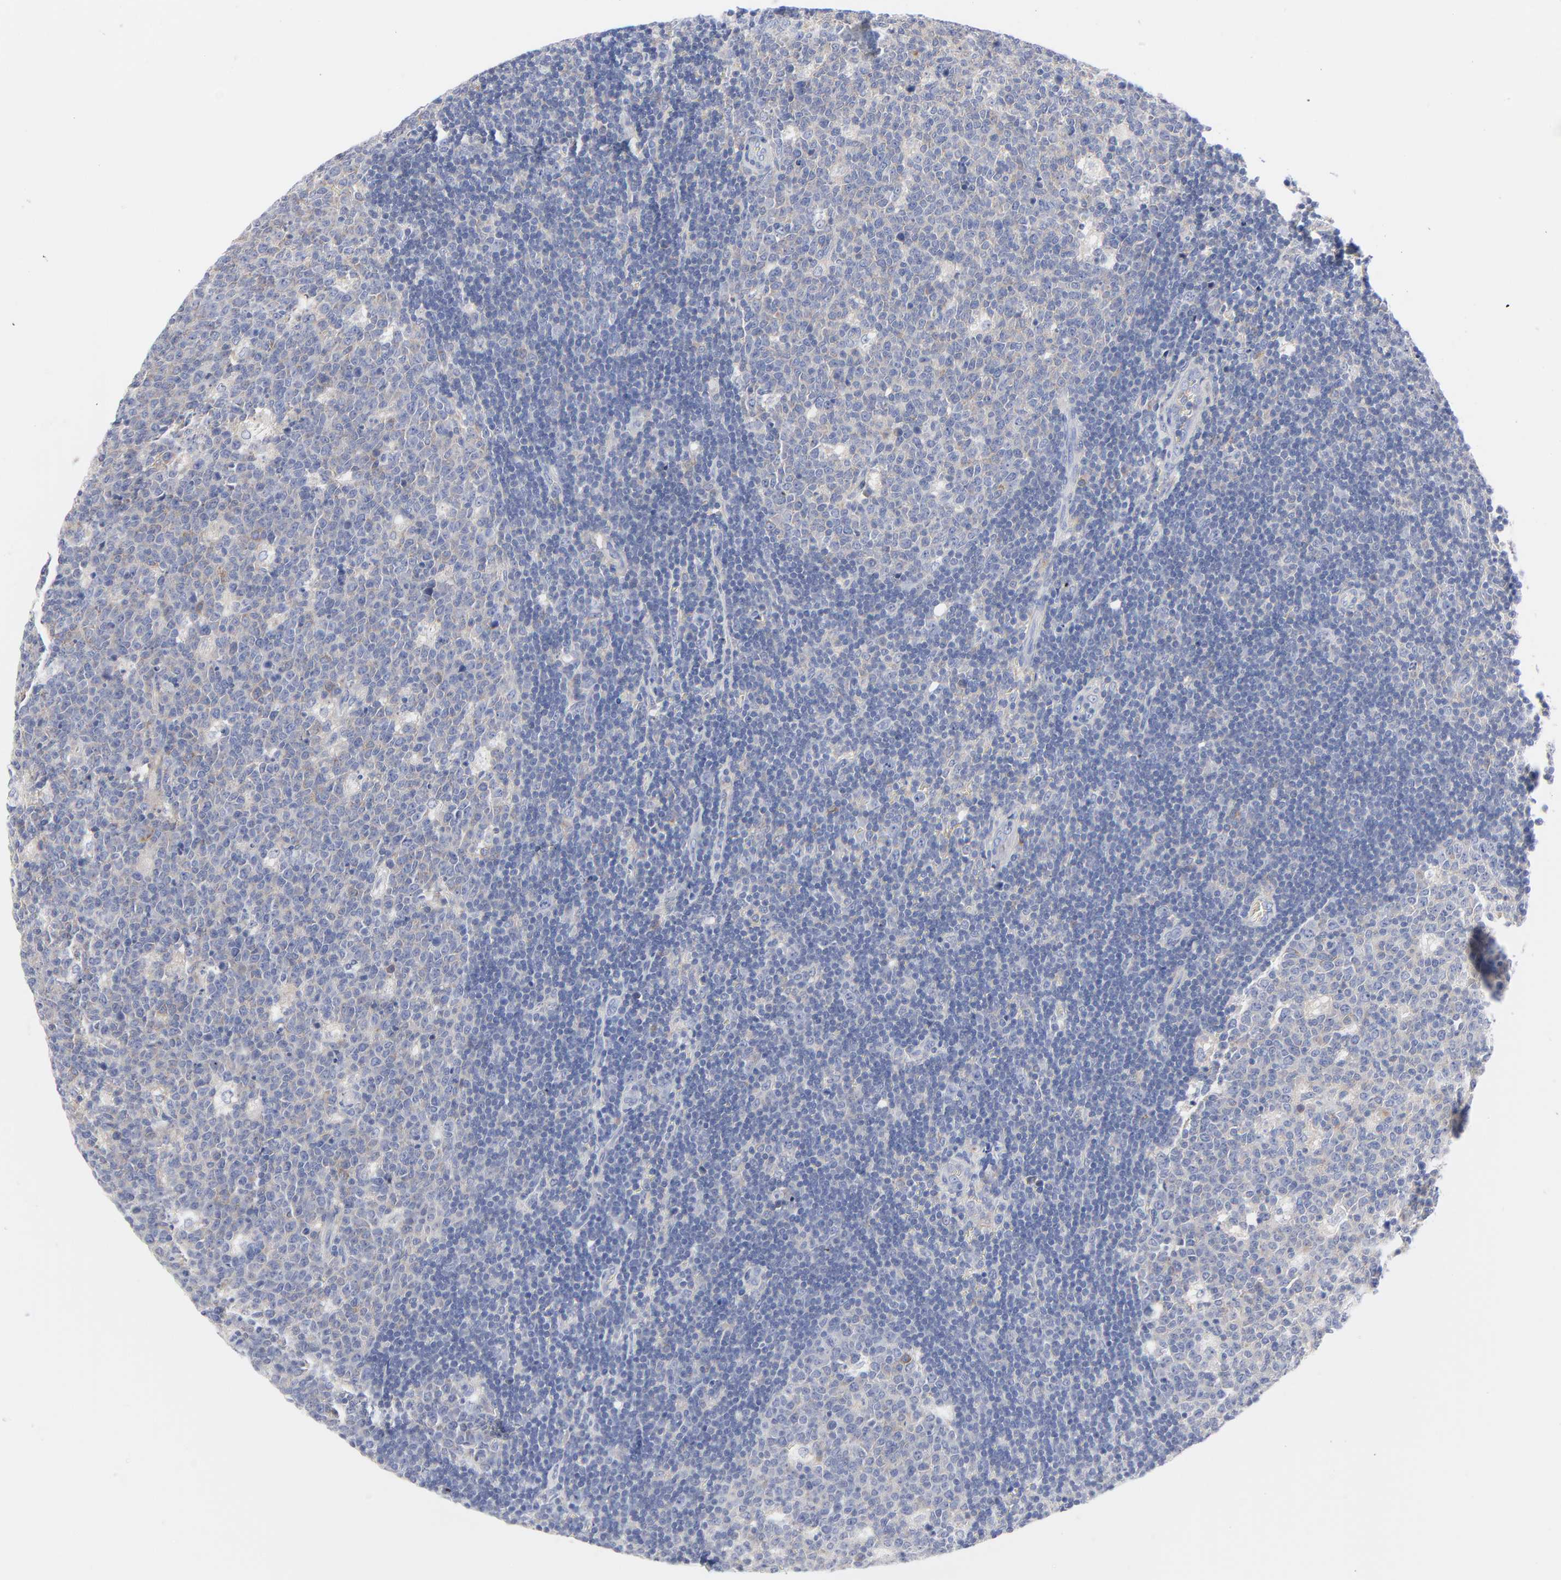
{"staining": {"intensity": "weak", "quantity": "<25%", "location": "cytoplasmic/membranous"}, "tissue": "lymph node", "cell_type": "Germinal center cells", "image_type": "normal", "snomed": [{"axis": "morphology", "description": "Normal tissue, NOS"}, {"axis": "topography", "description": "Lymph node"}, {"axis": "topography", "description": "Salivary gland"}], "caption": "This histopathology image is of normal lymph node stained with immunohistochemistry (IHC) to label a protein in brown with the nuclei are counter-stained blue. There is no expression in germinal center cells.", "gene": "STAT2", "patient": {"sex": "male", "age": 8}}